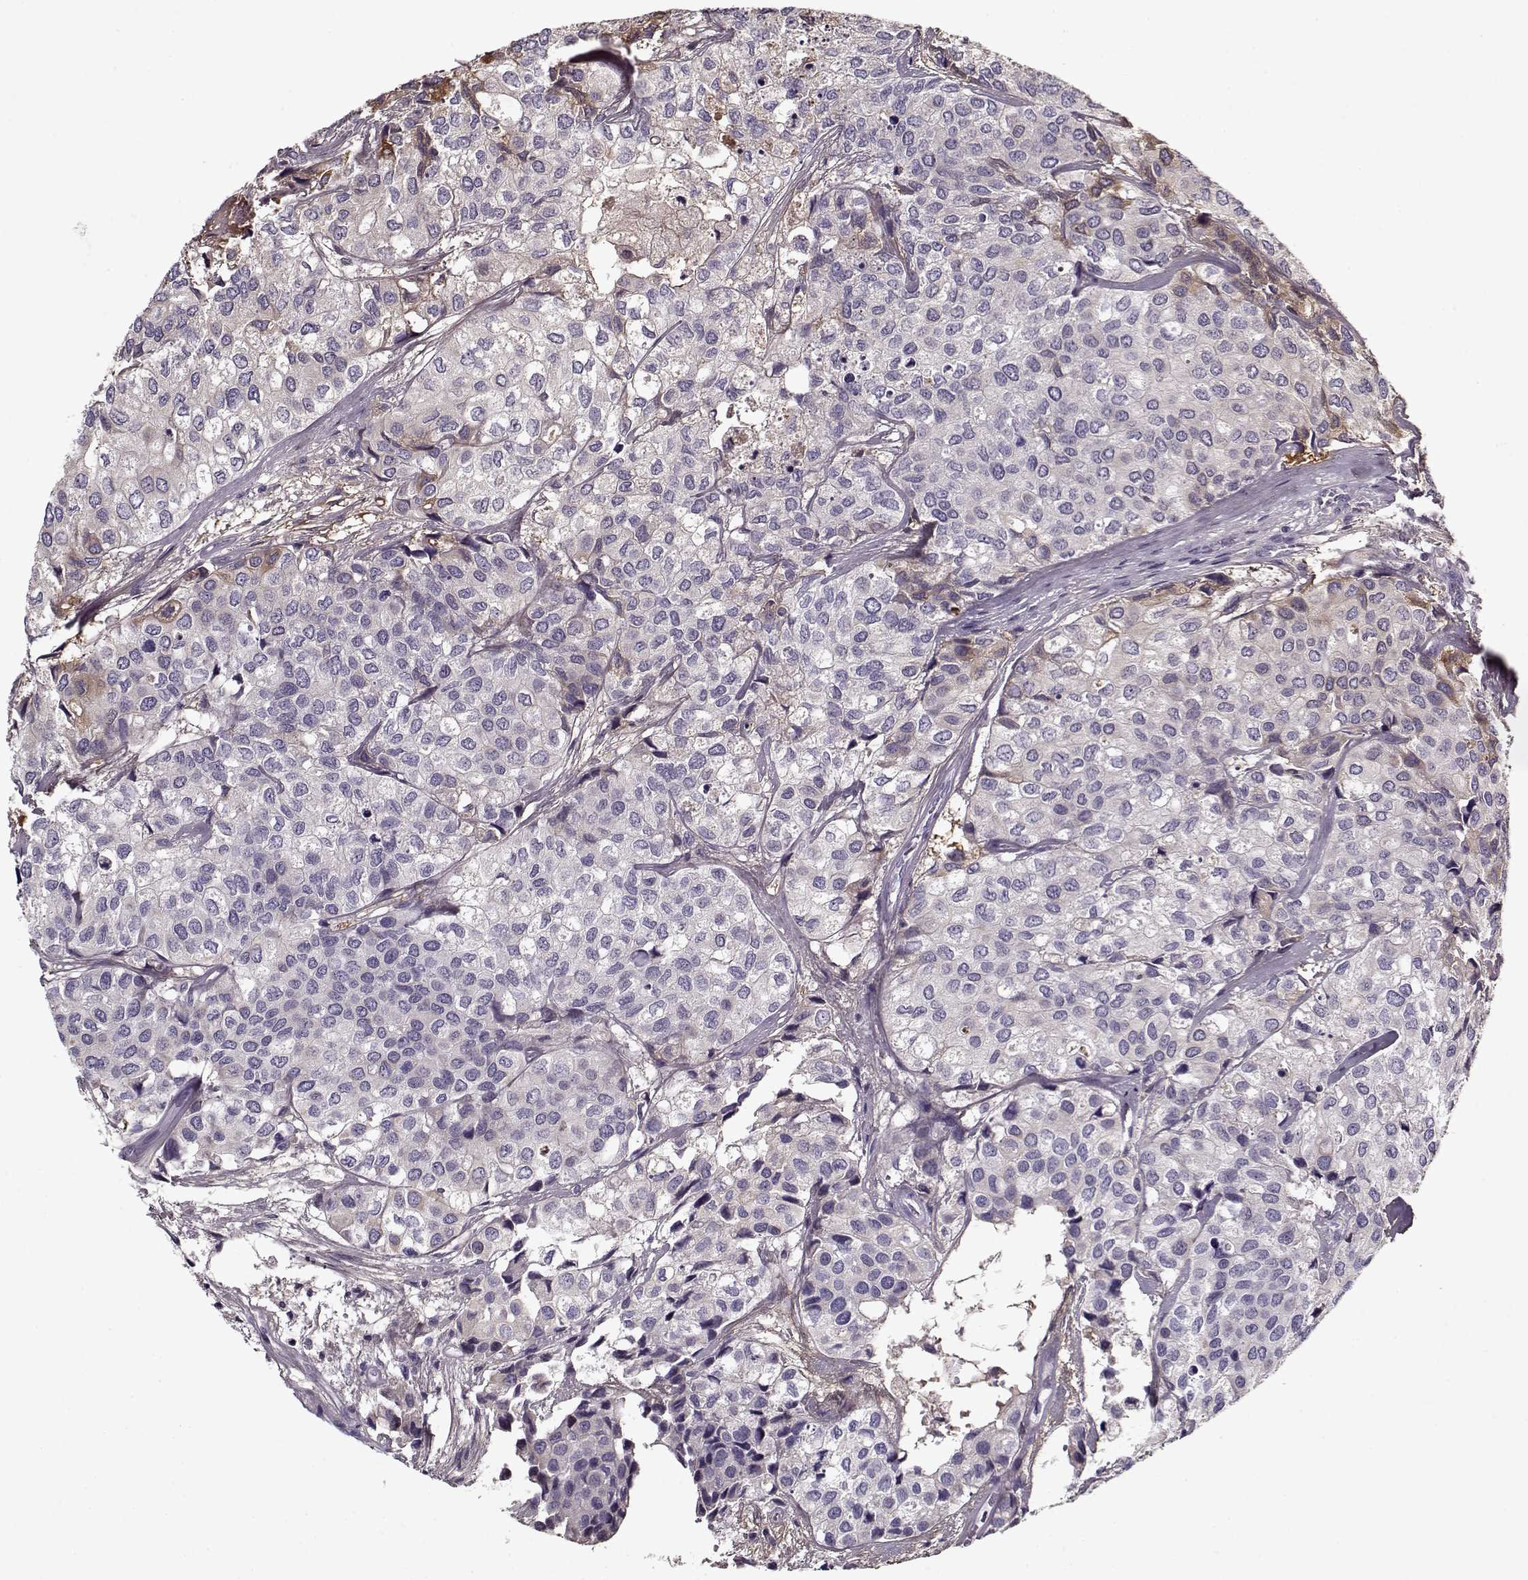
{"staining": {"intensity": "negative", "quantity": "none", "location": "none"}, "tissue": "urothelial cancer", "cell_type": "Tumor cells", "image_type": "cancer", "snomed": [{"axis": "morphology", "description": "Urothelial carcinoma, High grade"}, {"axis": "topography", "description": "Urinary bladder"}], "caption": "IHC histopathology image of human urothelial cancer stained for a protein (brown), which reveals no staining in tumor cells.", "gene": "LUM", "patient": {"sex": "male", "age": 73}}